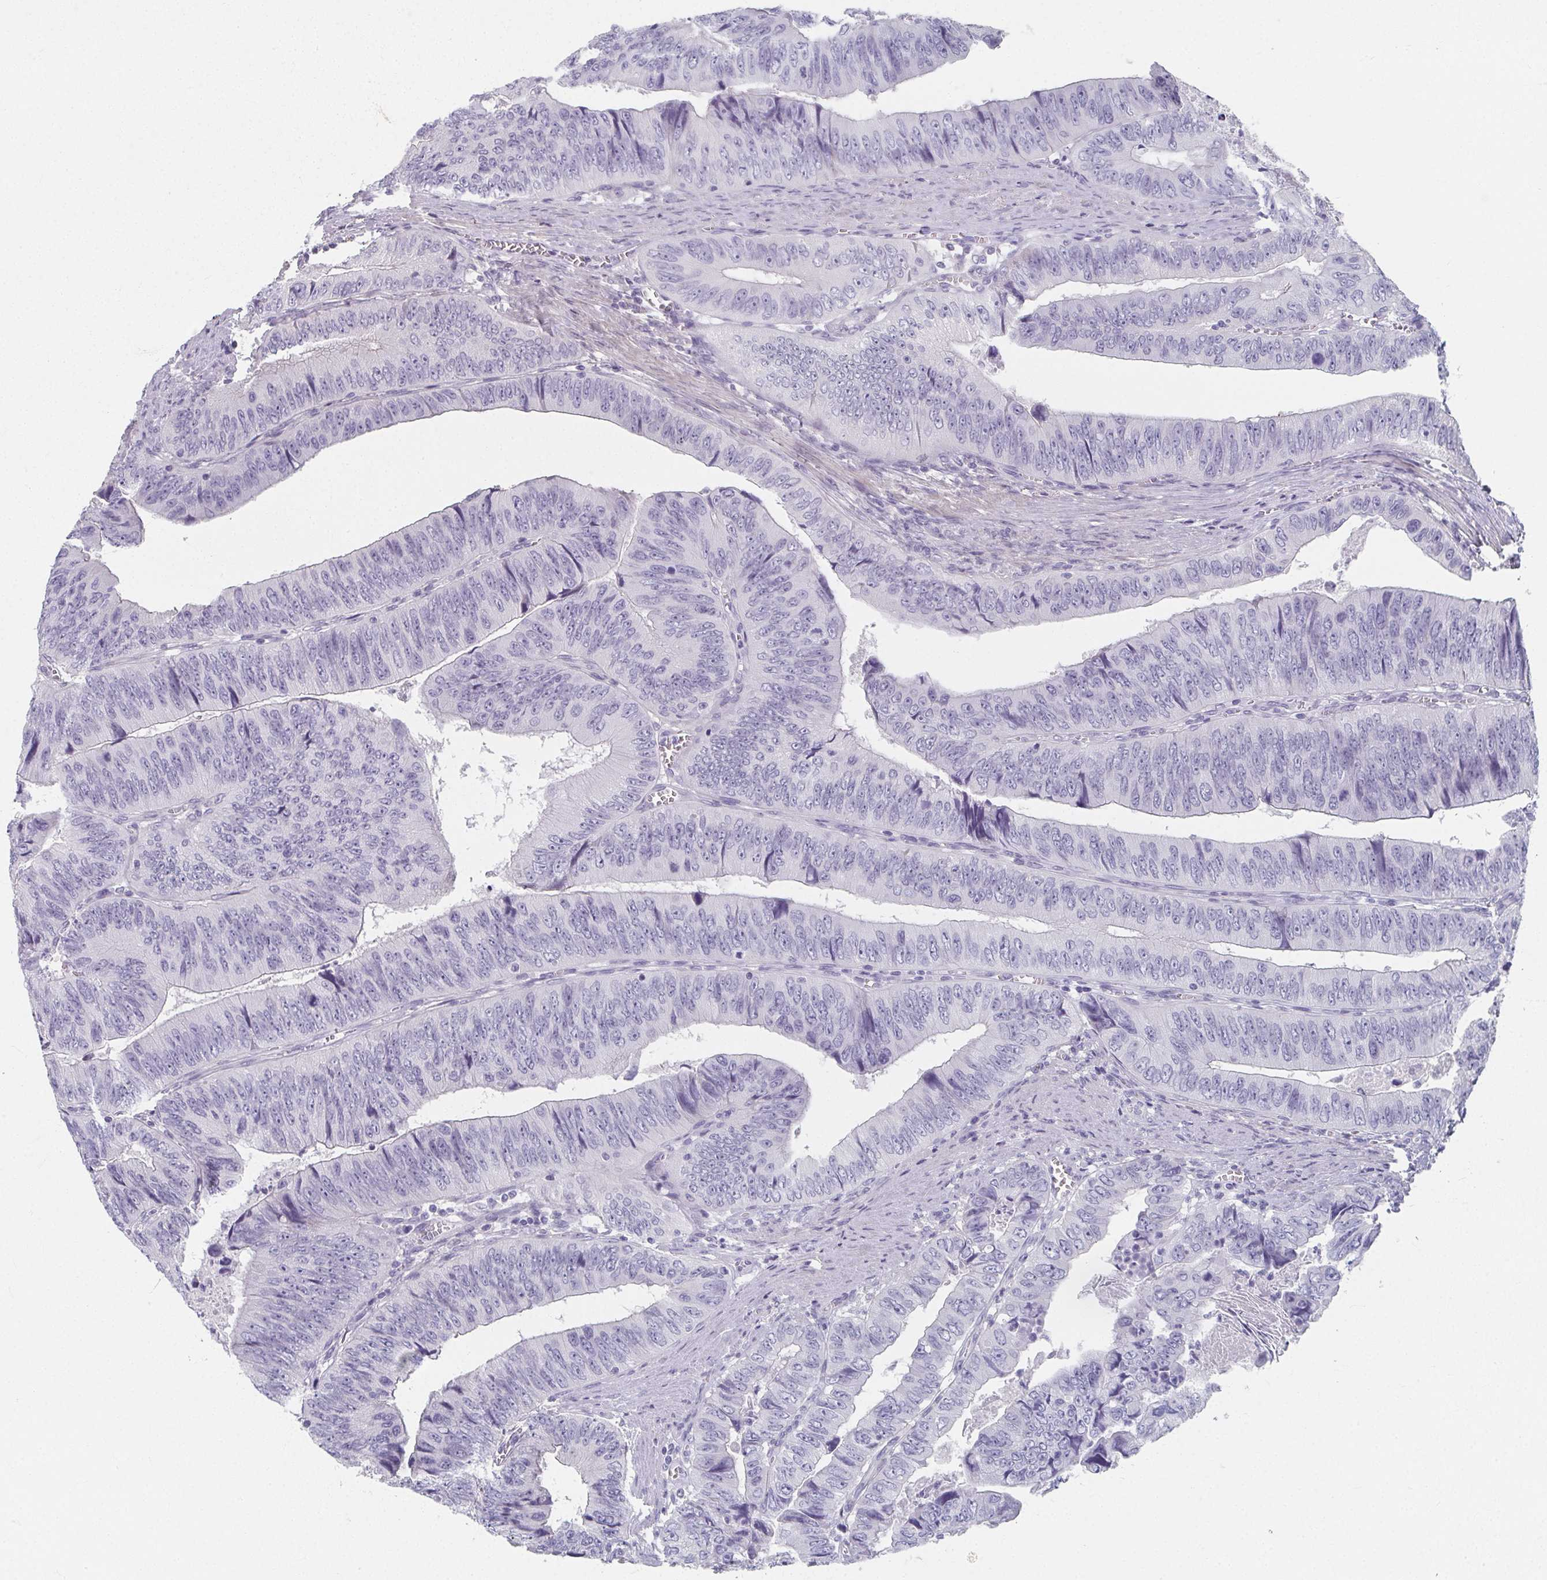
{"staining": {"intensity": "negative", "quantity": "none", "location": "none"}, "tissue": "colorectal cancer", "cell_type": "Tumor cells", "image_type": "cancer", "snomed": [{"axis": "morphology", "description": "Adenocarcinoma, NOS"}, {"axis": "topography", "description": "Colon"}], "caption": "Human colorectal cancer (adenocarcinoma) stained for a protein using immunohistochemistry (IHC) demonstrates no positivity in tumor cells.", "gene": "CAMKV", "patient": {"sex": "female", "age": 84}}